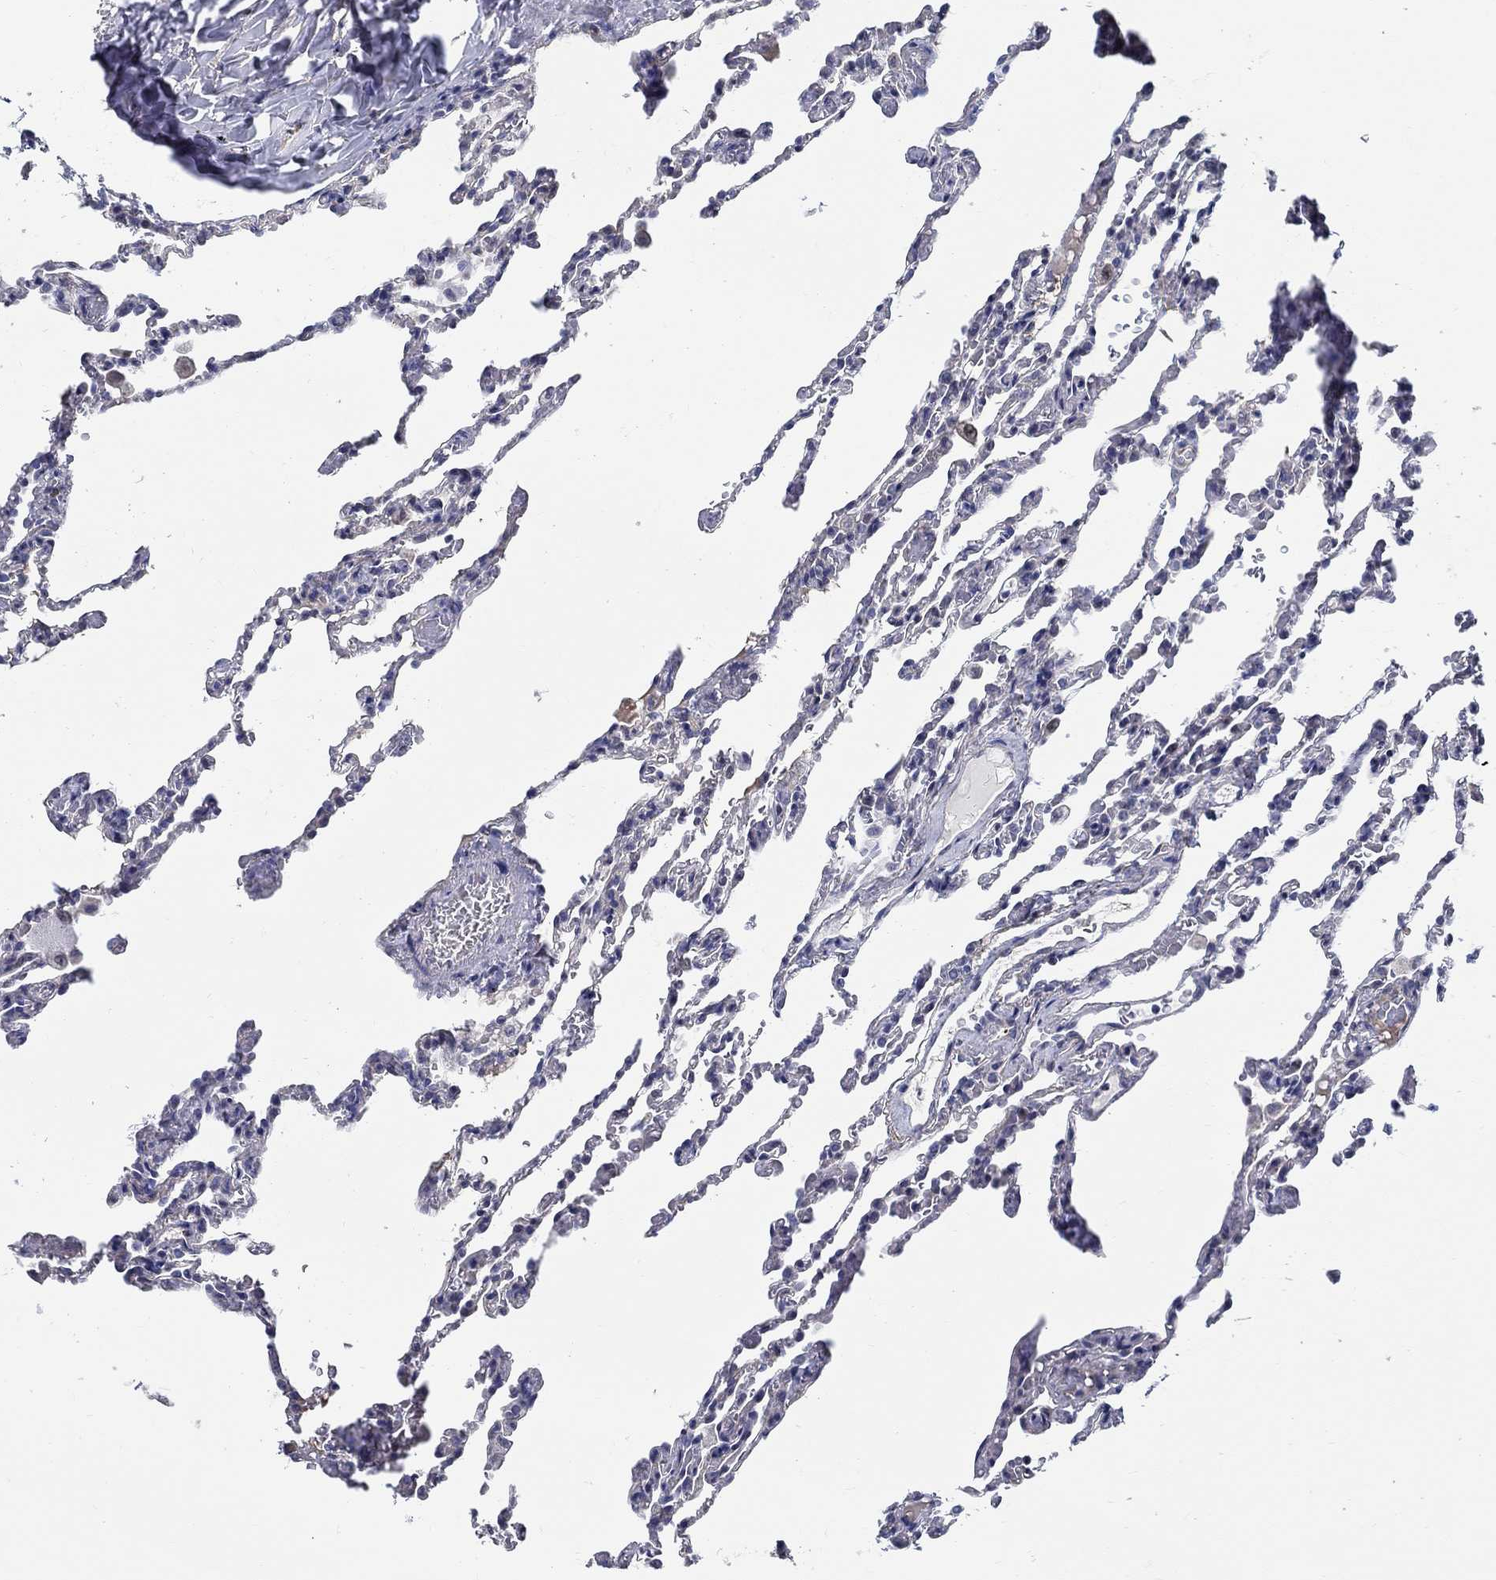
{"staining": {"intensity": "negative", "quantity": "none", "location": "none"}, "tissue": "lung", "cell_type": "Alveolar cells", "image_type": "normal", "snomed": [{"axis": "morphology", "description": "Normal tissue, NOS"}, {"axis": "topography", "description": "Lung"}], "caption": "Immunohistochemical staining of normal lung shows no significant staining in alveolar cells.", "gene": "C16orf46", "patient": {"sex": "female", "age": 43}}